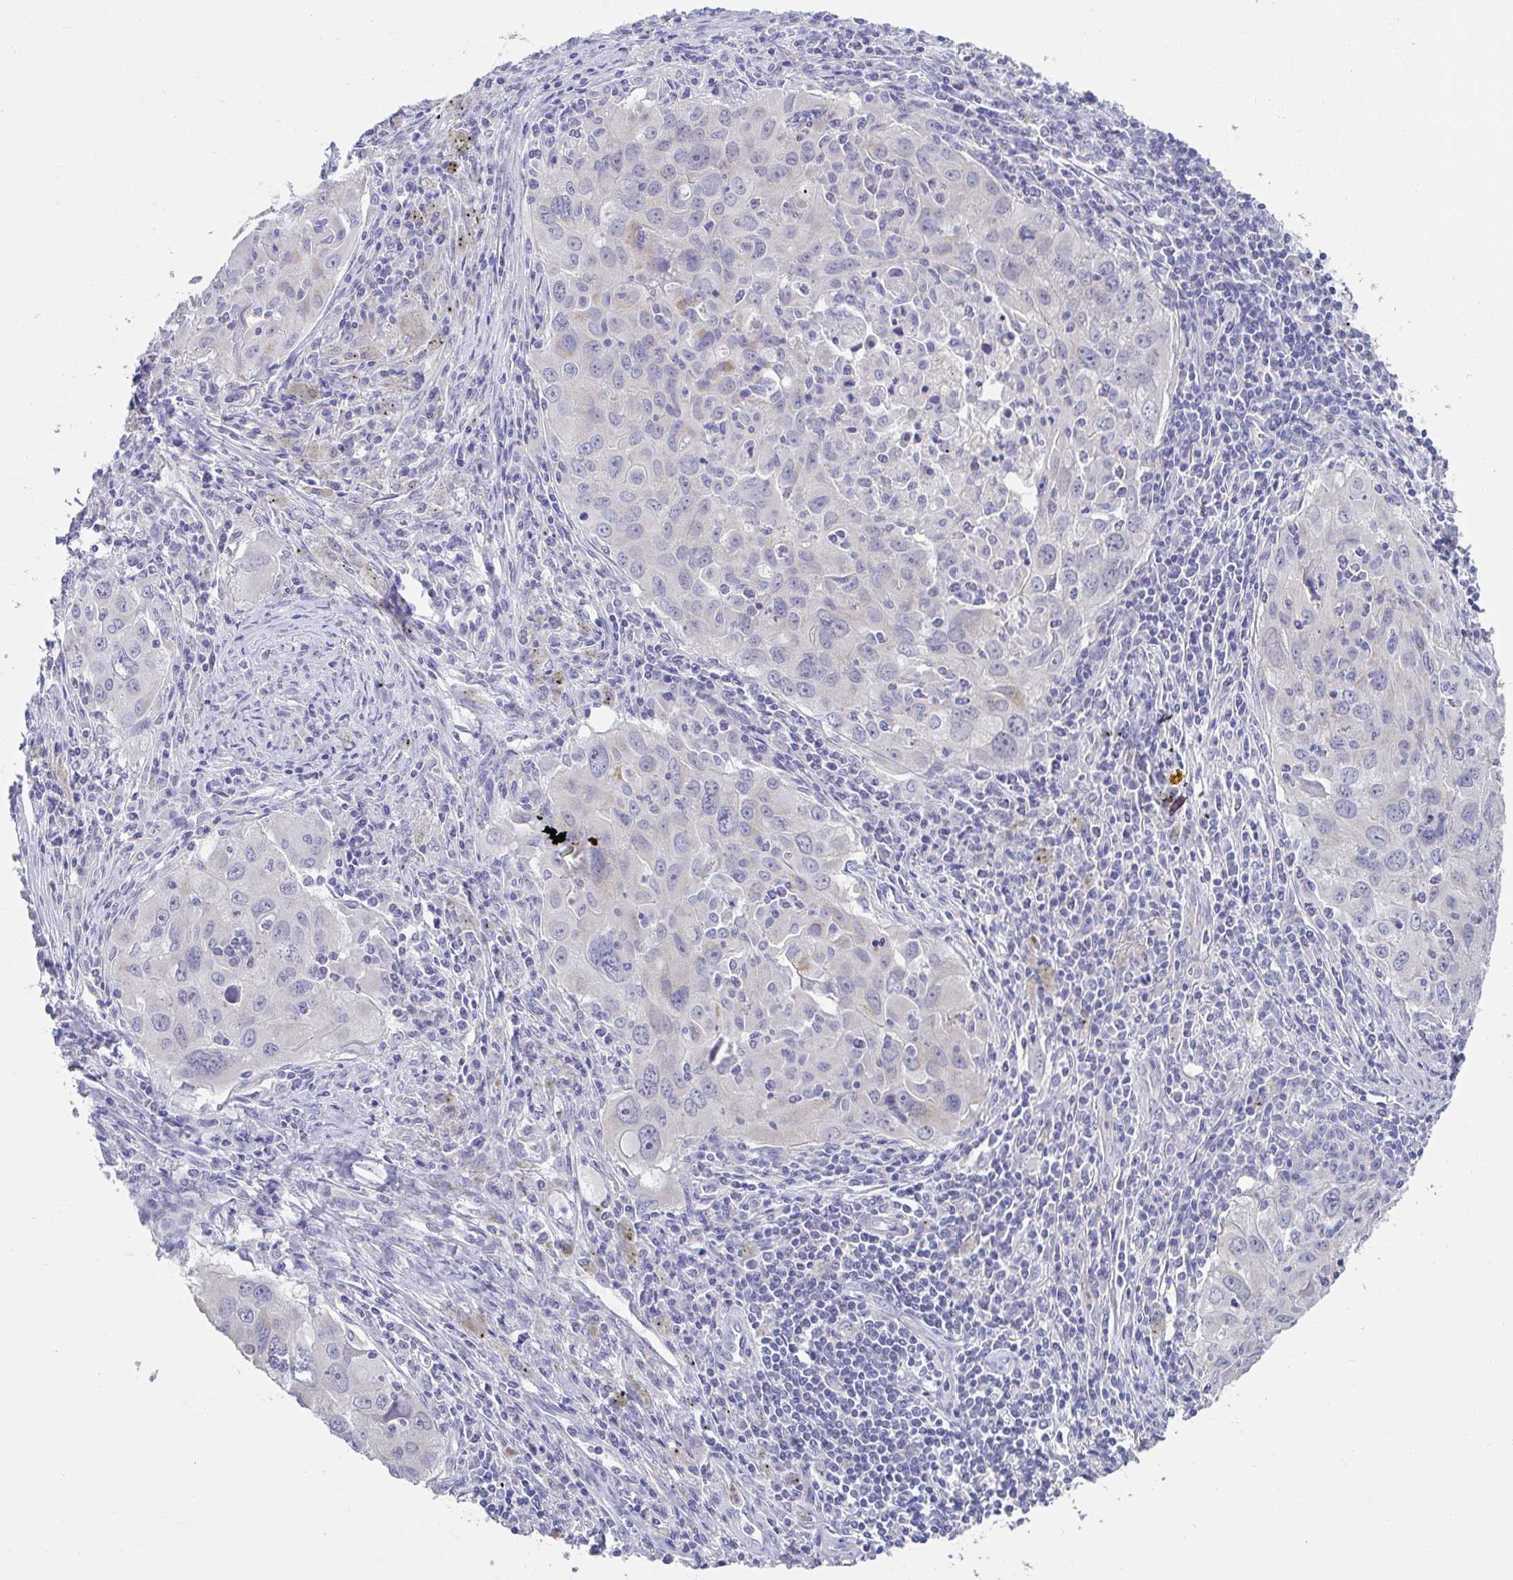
{"staining": {"intensity": "negative", "quantity": "none", "location": "none"}, "tissue": "lung cancer", "cell_type": "Tumor cells", "image_type": "cancer", "snomed": [{"axis": "morphology", "description": "Adenocarcinoma, NOS"}, {"axis": "morphology", "description": "Adenocarcinoma, metastatic, NOS"}, {"axis": "topography", "description": "Lymph node"}, {"axis": "topography", "description": "Lung"}], "caption": "Immunohistochemical staining of human metastatic adenocarcinoma (lung) demonstrates no significant staining in tumor cells.", "gene": "CXCR1", "patient": {"sex": "female", "age": 42}}